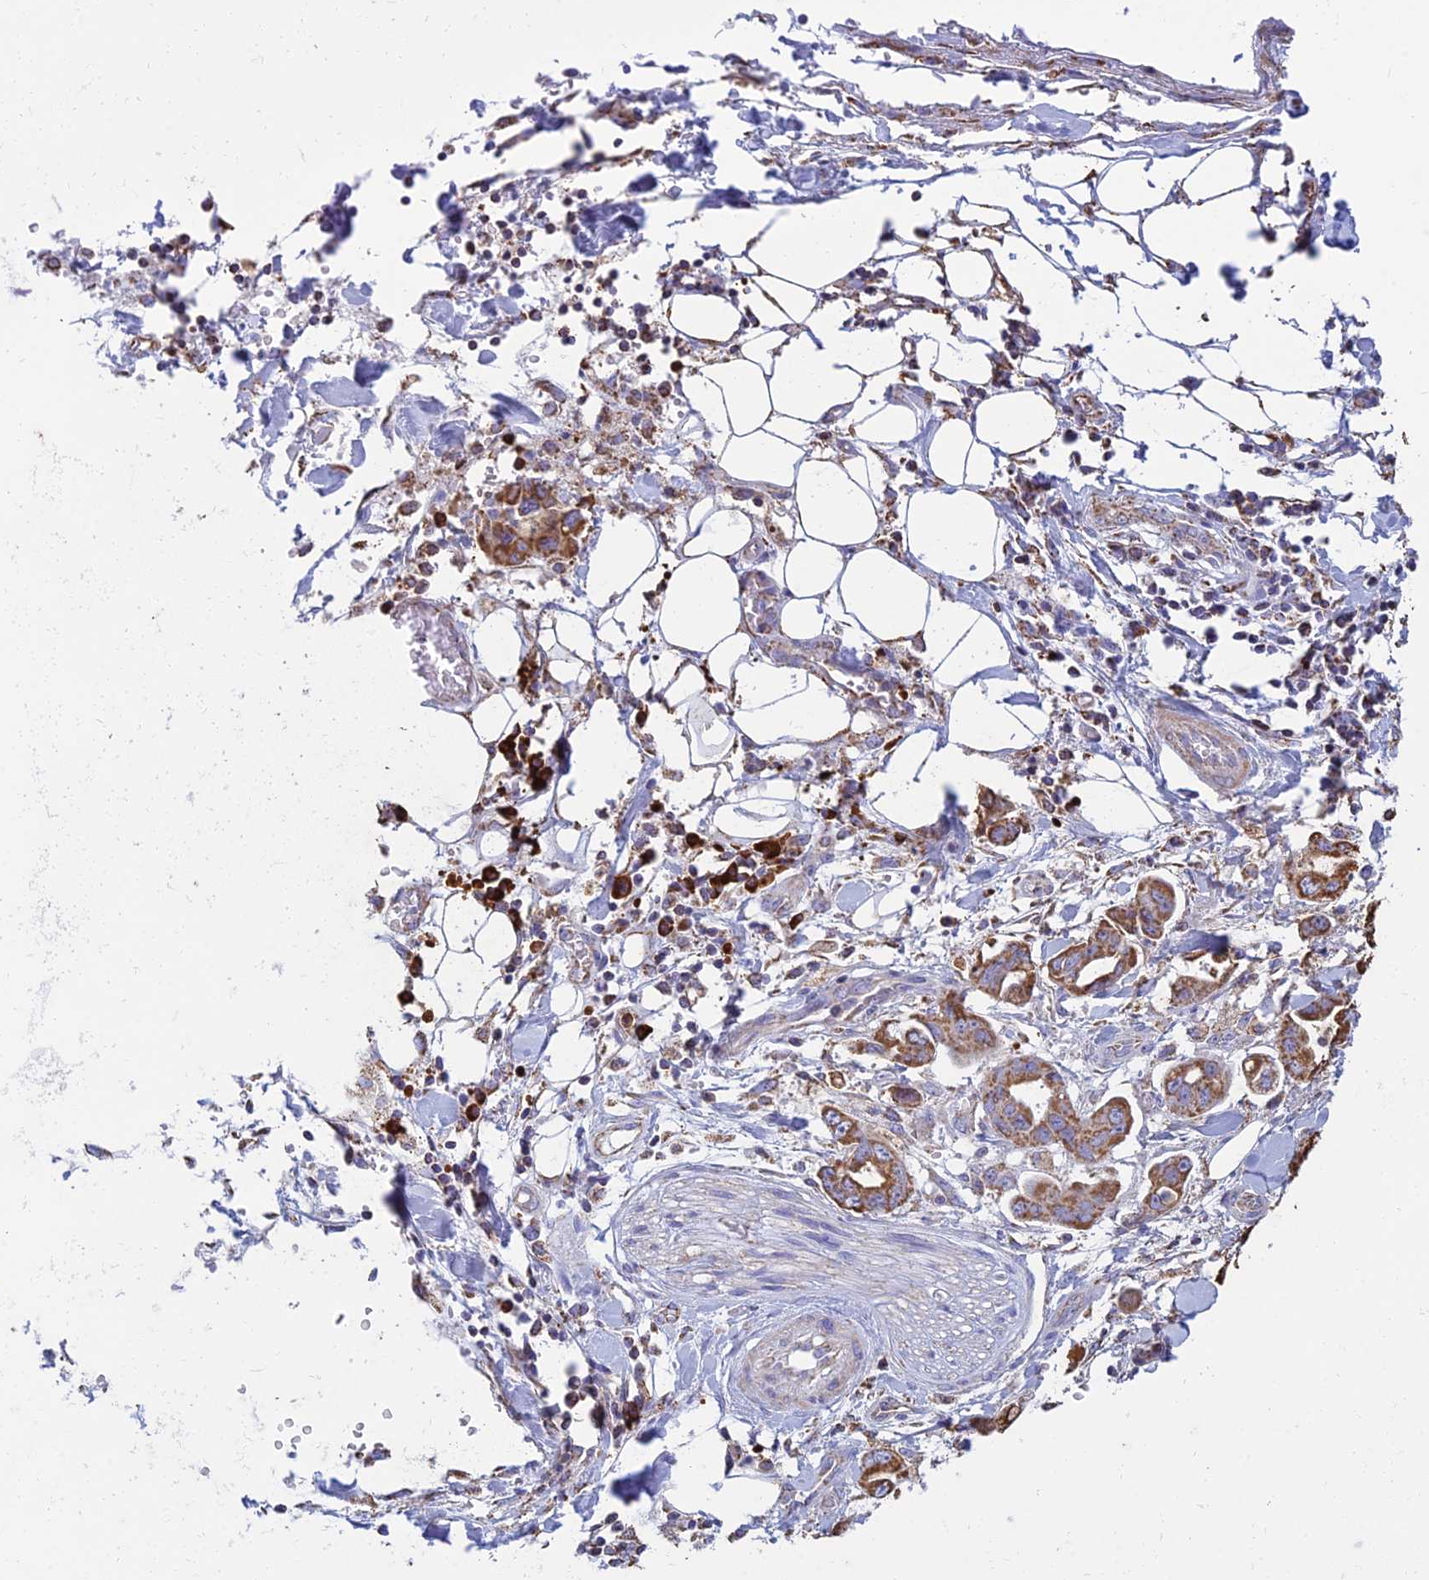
{"staining": {"intensity": "moderate", "quantity": ">75%", "location": "cytoplasmic/membranous"}, "tissue": "stomach cancer", "cell_type": "Tumor cells", "image_type": "cancer", "snomed": [{"axis": "morphology", "description": "Adenocarcinoma, NOS"}, {"axis": "topography", "description": "Stomach"}], "caption": "This is an image of IHC staining of adenocarcinoma (stomach), which shows moderate expression in the cytoplasmic/membranous of tumor cells.", "gene": "OR2W3", "patient": {"sex": "male", "age": 62}}